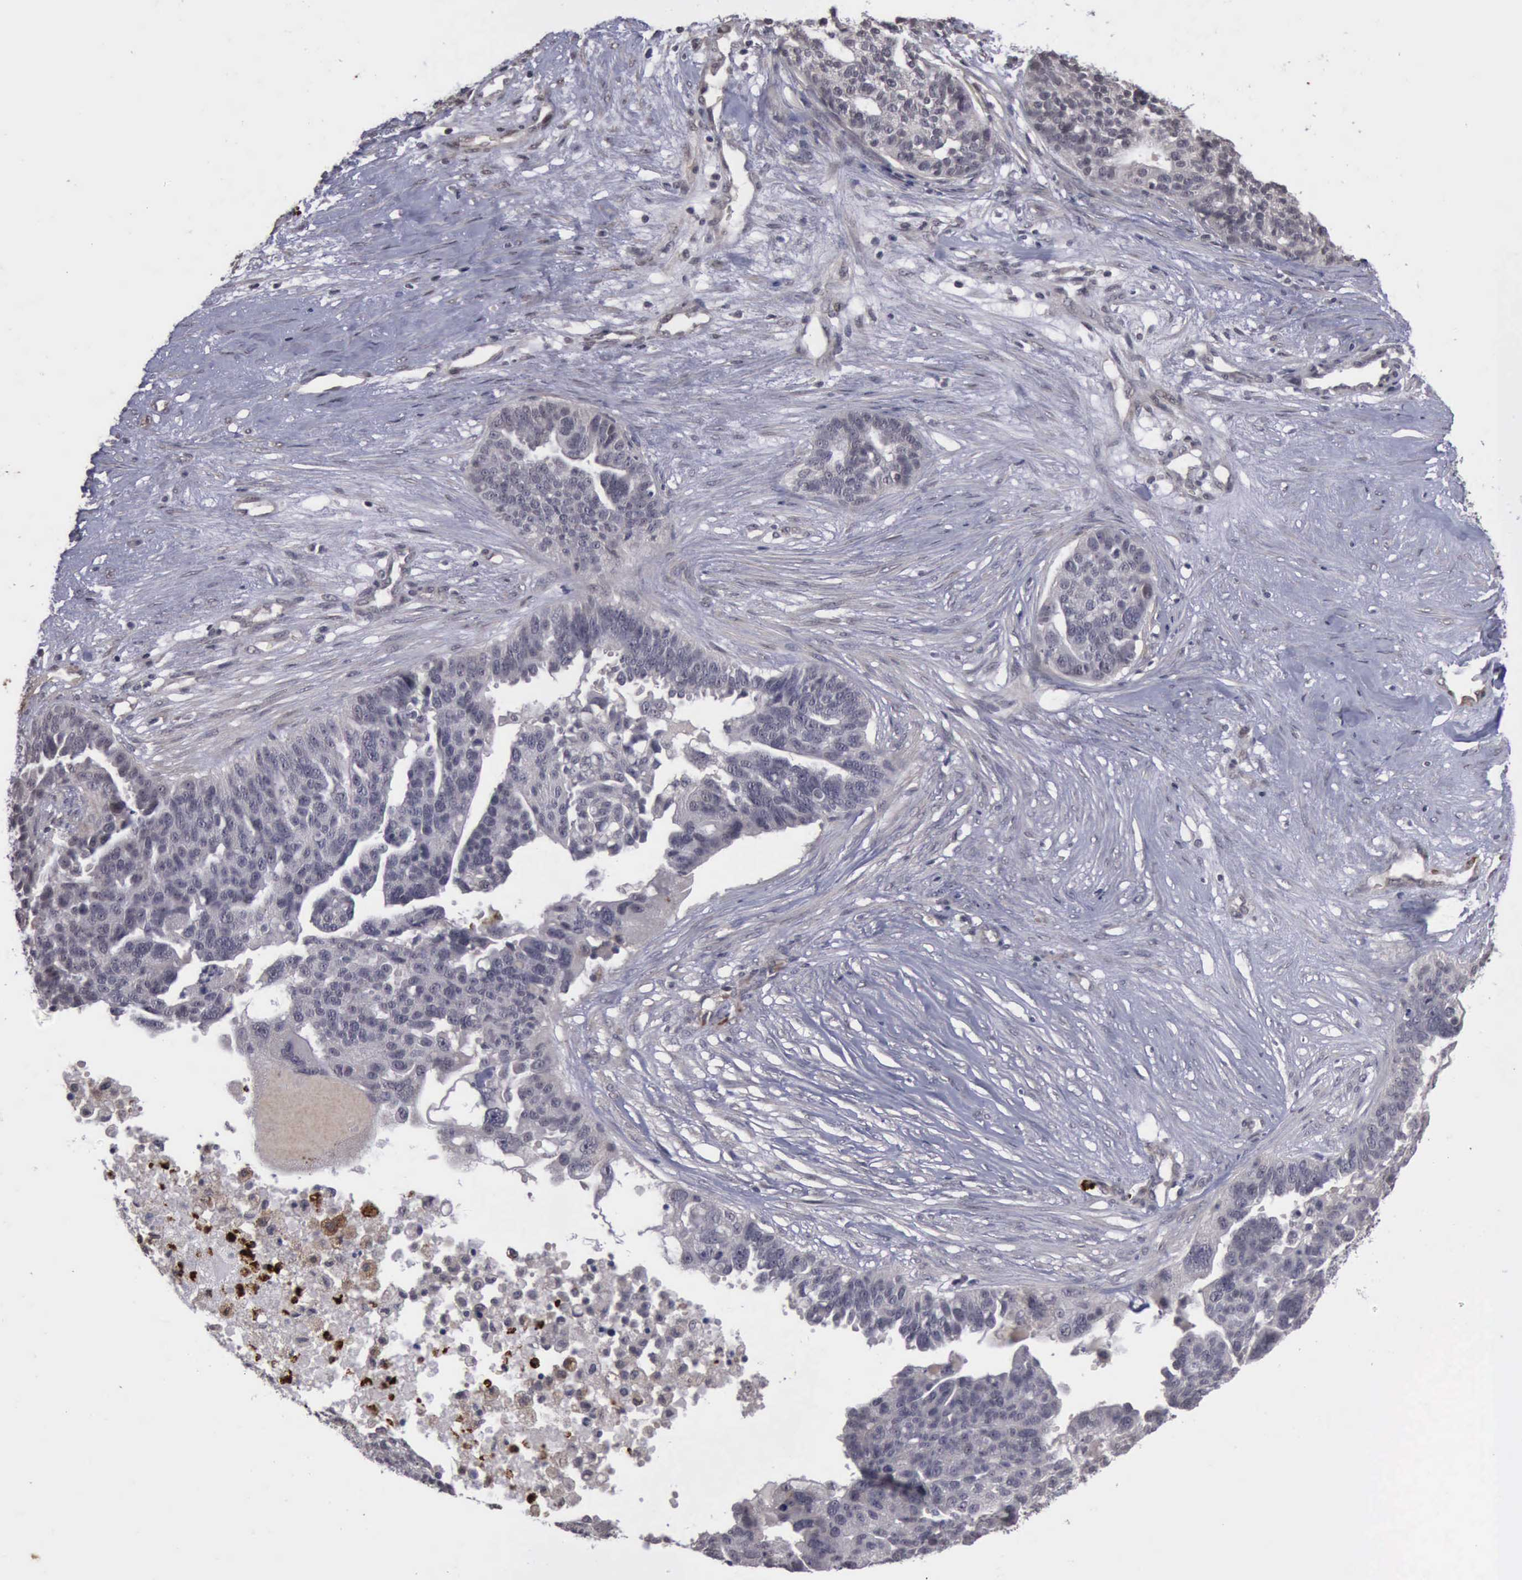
{"staining": {"intensity": "negative", "quantity": "none", "location": "none"}, "tissue": "ovarian cancer", "cell_type": "Tumor cells", "image_type": "cancer", "snomed": [{"axis": "morphology", "description": "Cystadenocarcinoma, serous, NOS"}, {"axis": "topography", "description": "Ovary"}], "caption": "This is an immunohistochemistry (IHC) histopathology image of ovarian cancer. There is no staining in tumor cells.", "gene": "MMP9", "patient": {"sex": "female", "age": 59}}